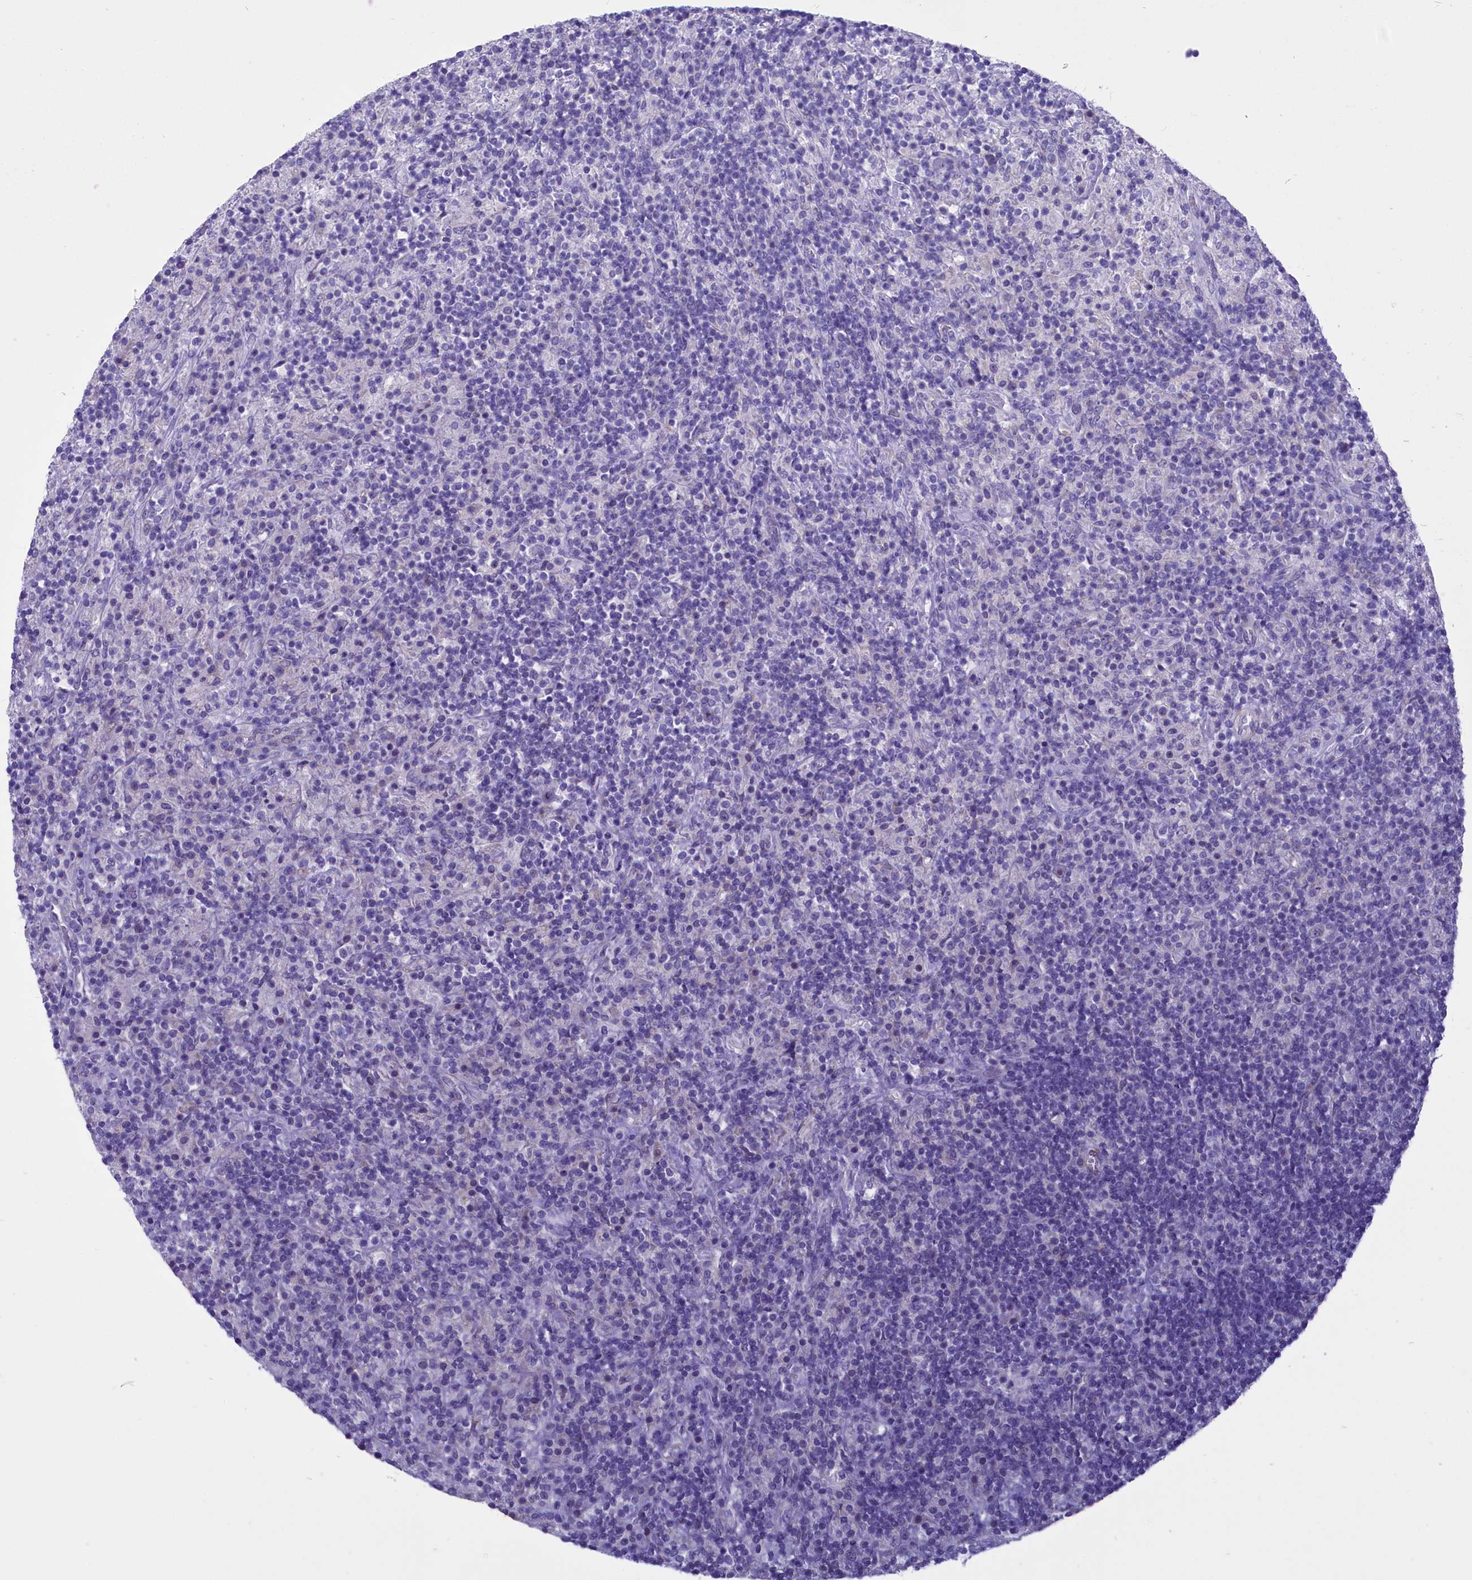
{"staining": {"intensity": "negative", "quantity": "none", "location": "none"}, "tissue": "lymphoma", "cell_type": "Tumor cells", "image_type": "cancer", "snomed": [{"axis": "morphology", "description": "Hodgkin's disease, NOS"}, {"axis": "topography", "description": "Lymph node"}], "caption": "Immunohistochemistry of human Hodgkin's disease displays no staining in tumor cells.", "gene": "PROCR", "patient": {"sex": "male", "age": 70}}